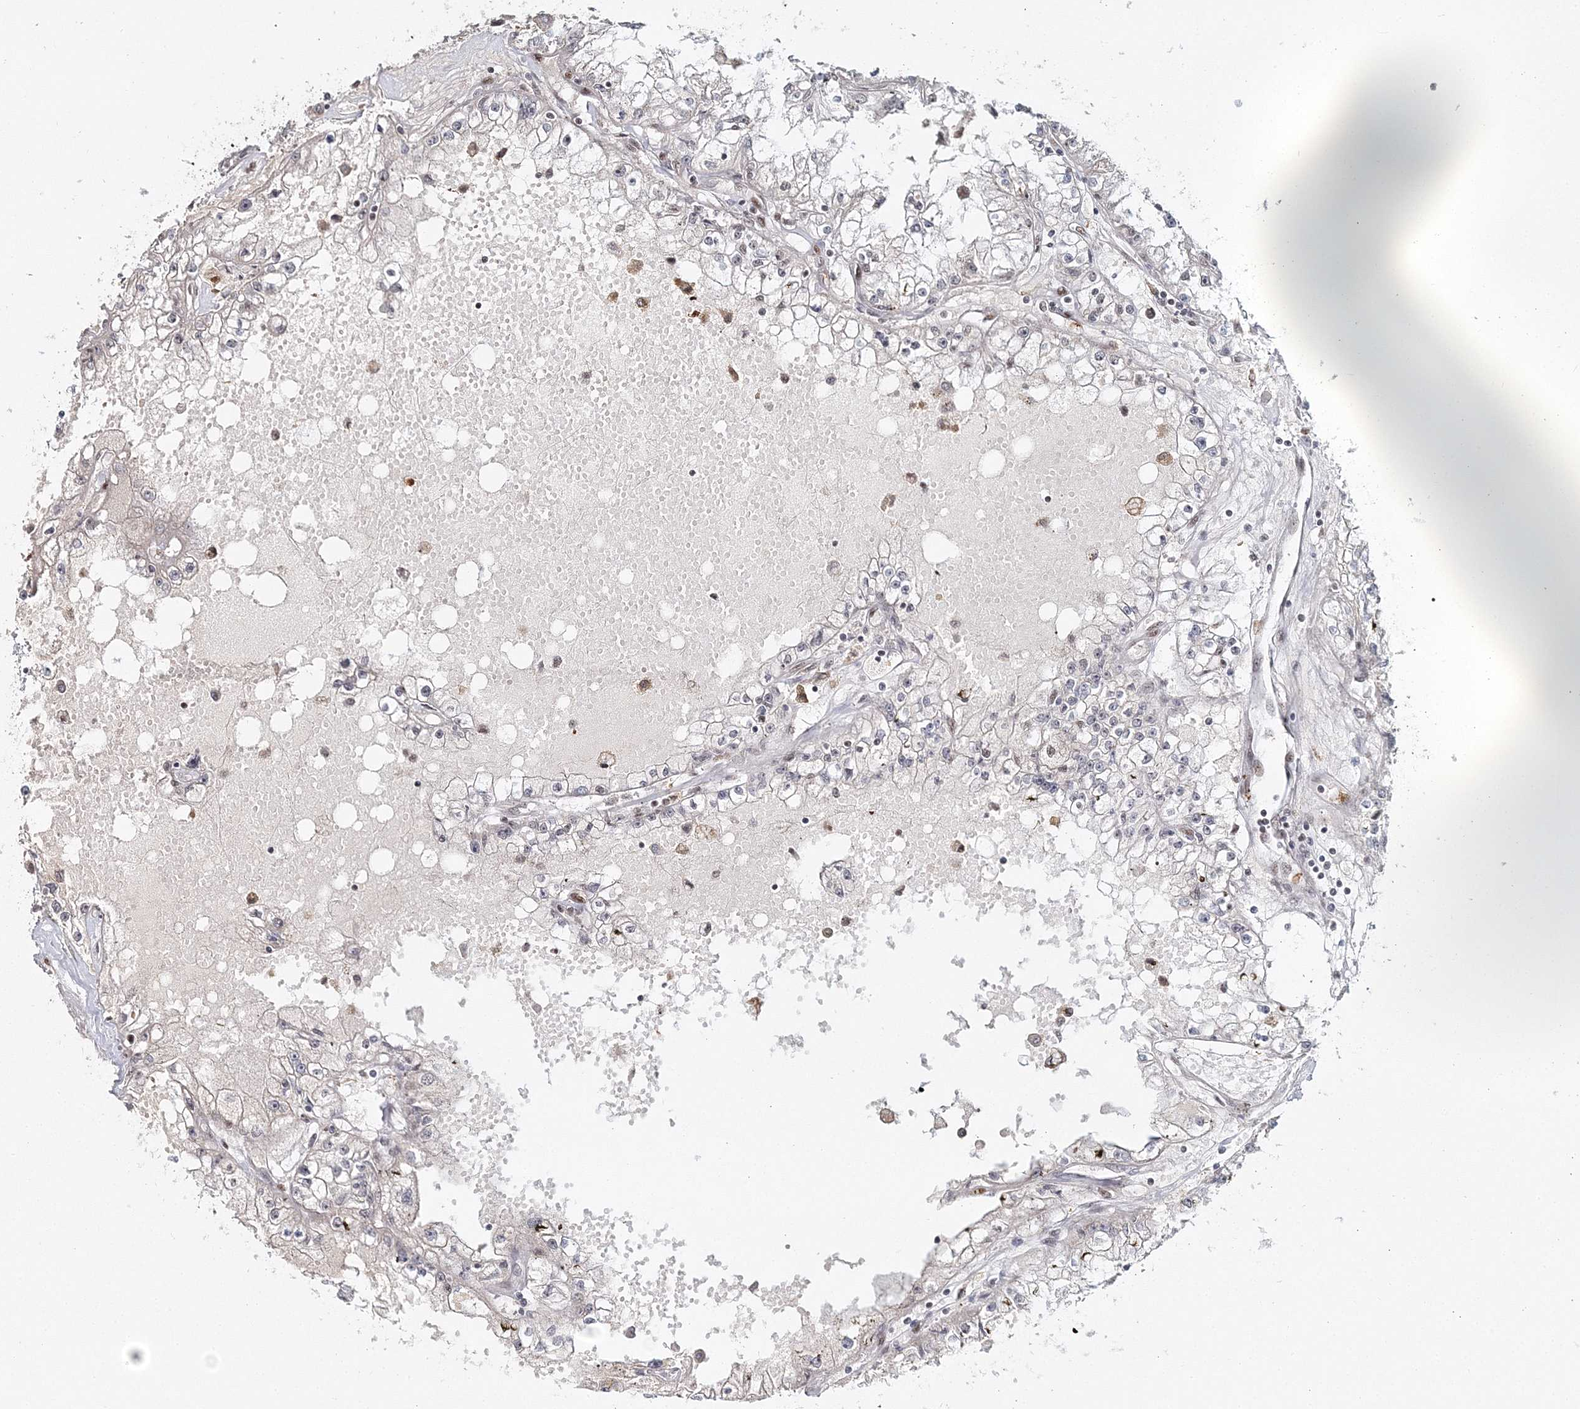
{"staining": {"intensity": "negative", "quantity": "none", "location": "none"}, "tissue": "renal cancer", "cell_type": "Tumor cells", "image_type": "cancer", "snomed": [{"axis": "morphology", "description": "Adenocarcinoma, NOS"}, {"axis": "topography", "description": "Kidney"}], "caption": "A histopathology image of human renal adenocarcinoma is negative for staining in tumor cells. (DAB (3,3'-diaminobenzidine) immunohistochemistry, high magnification).", "gene": "QRICH1", "patient": {"sex": "male", "age": 56}}